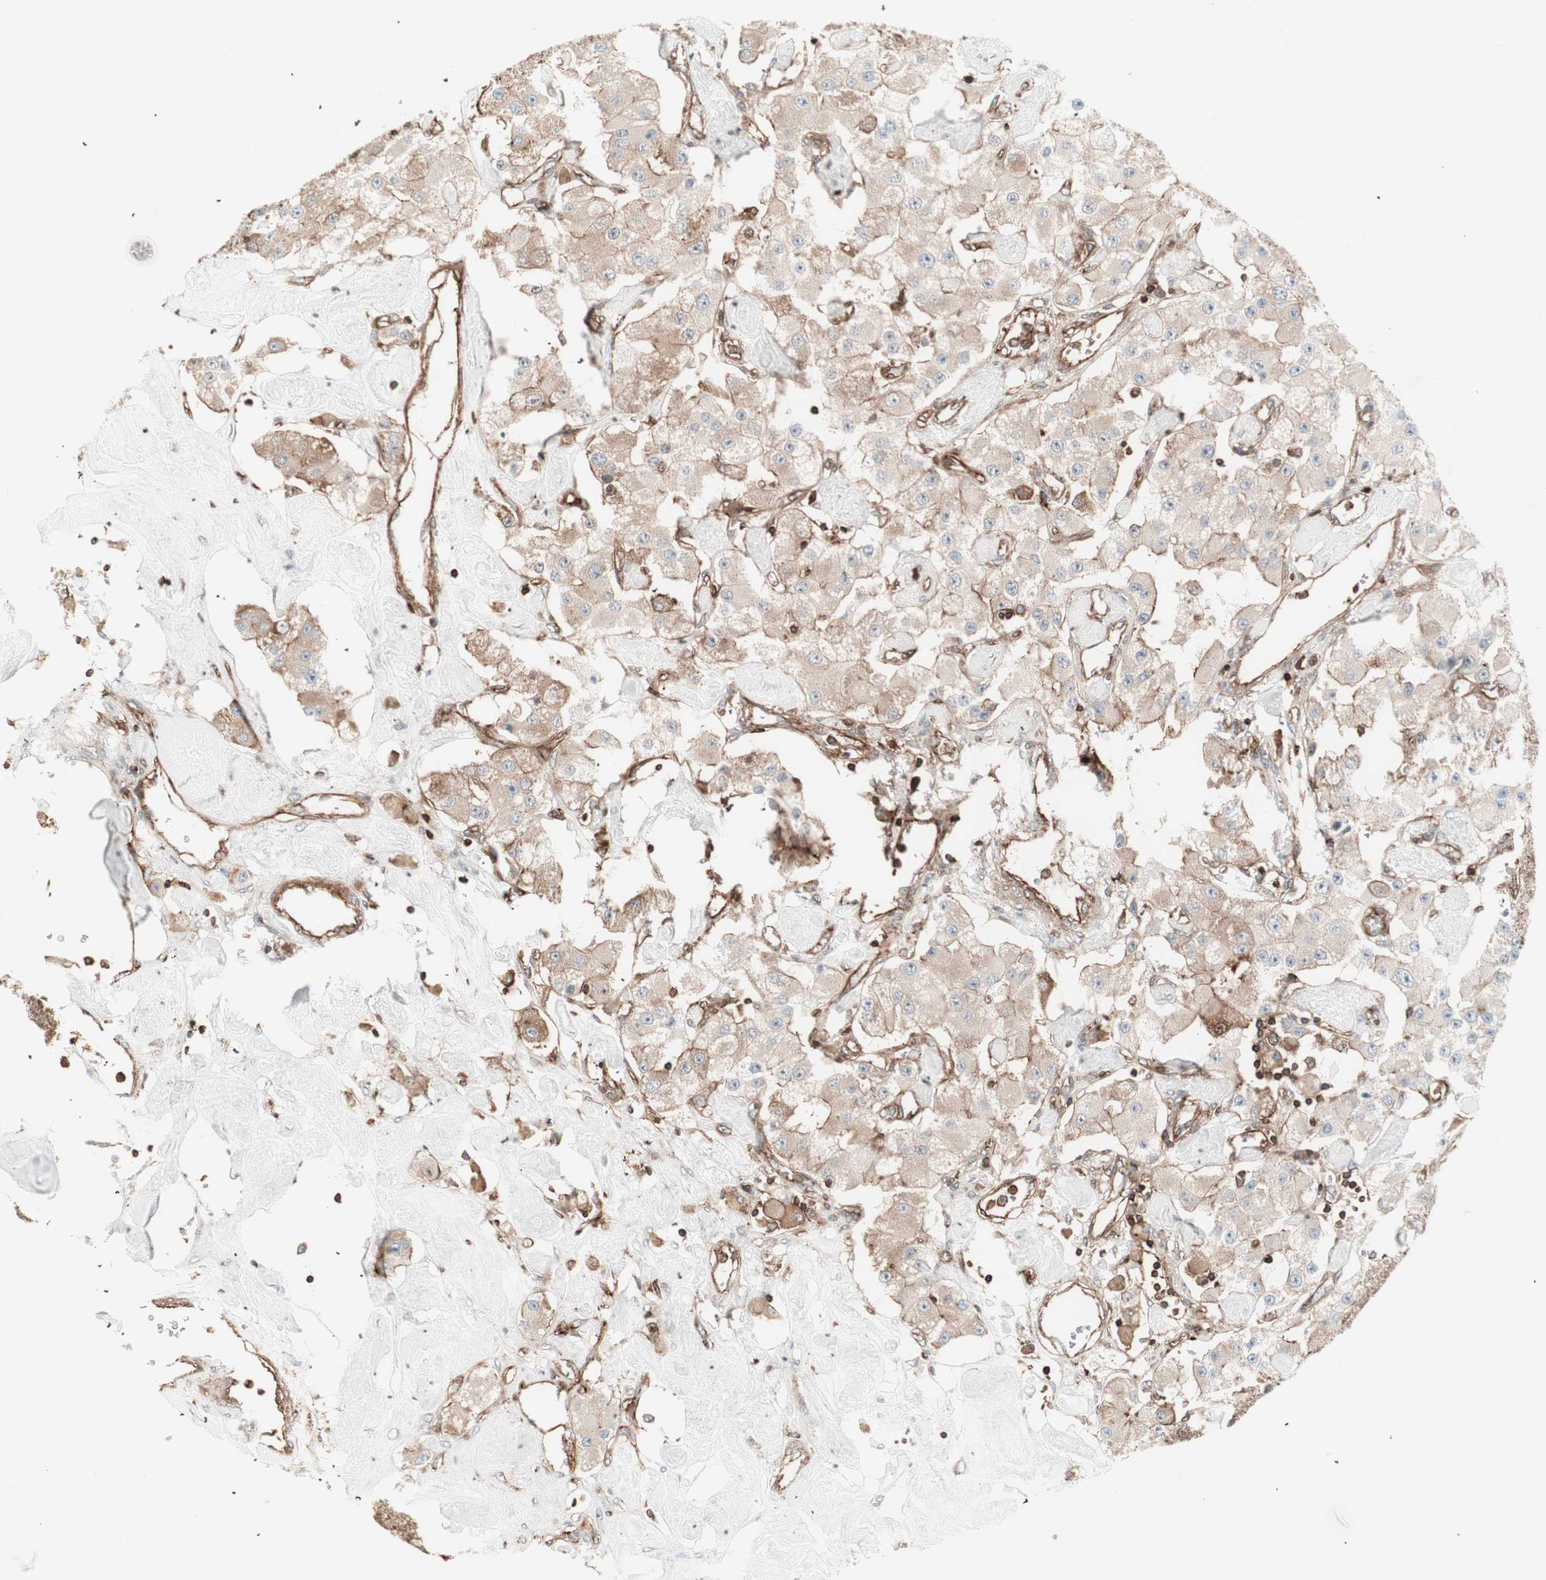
{"staining": {"intensity": "weak", "quantity": ">75%", "location": "cytoplasmic/membranous"}, "tissue": "carcinoid", "cell_type": "Tumor cells", "image_type": "cancer", "snomed": [{"axis": "morphology", "description": "Carcinoid, malignant, NOS"}, {"axis": "topography", "description": "Pancreas"}], "caption": "Protein expression analysis of human malignant carcinoid reveals weak cytoplasmic/membranous positivity in about >75% of tumor cells. Using DAB (3,3'-diaminobenzidine) (brown) and hematoxylin (blue) stains, captured at high magnification using brightfield microscopy.", "gene": "TCP11L1", "patient": {"sex": "male", "age": 41}}